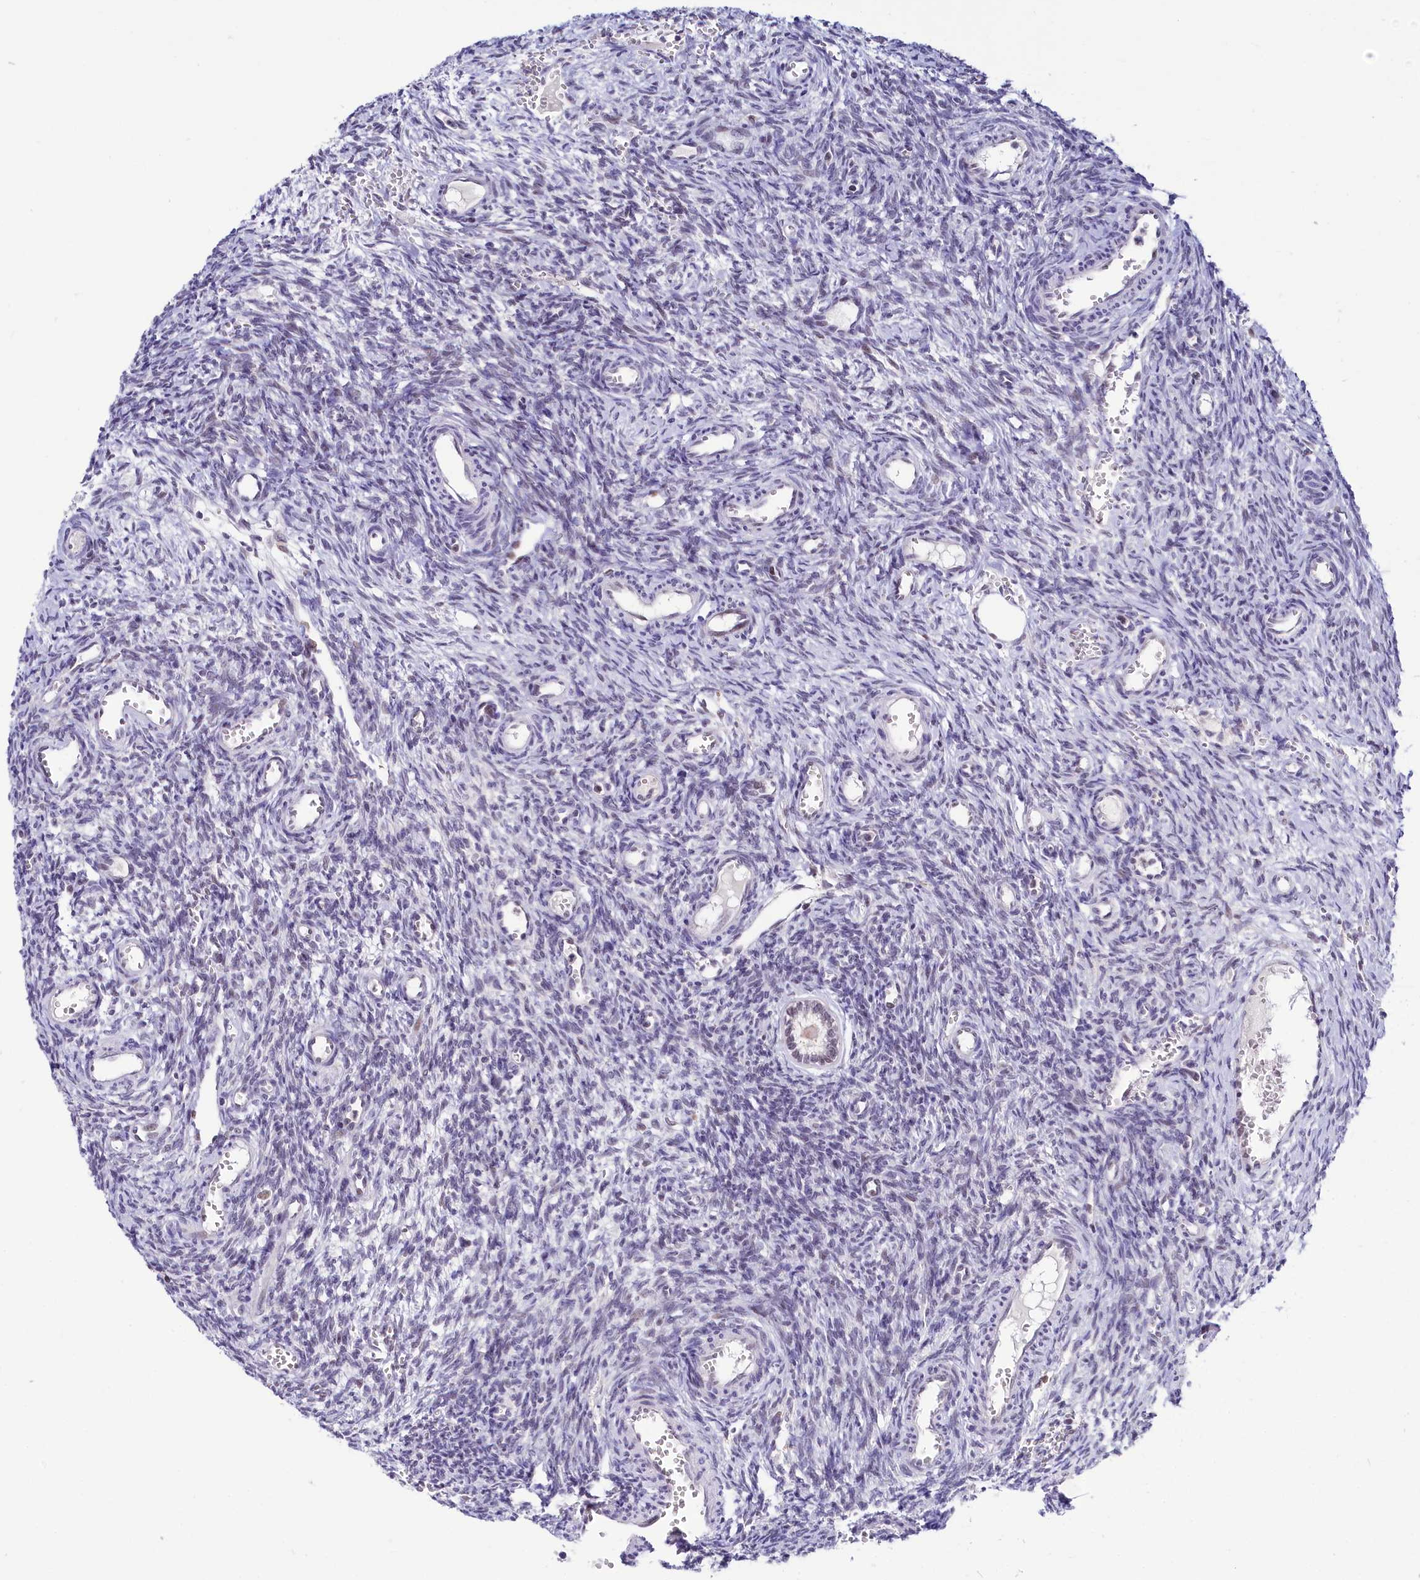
{"staining": {"intensity": "negative", "quantity": "none", "location": "none"}, "tissue": "ovary", "cell_type": "Follicle cells", "image_type": "normal", "snomed": [{"axis": "morphology", "description": "Normal tissue, NOS"}, {"axis": "topography", "description": "Ovary"}], "caption": "A high-resolution photomicrograph shows immunohistochemistry (IHC) staining of benign ovary, which shows no significant expression in follicle cells.", "gene": "SCAF11", "patient": {"sex": "female", "age": 39}}